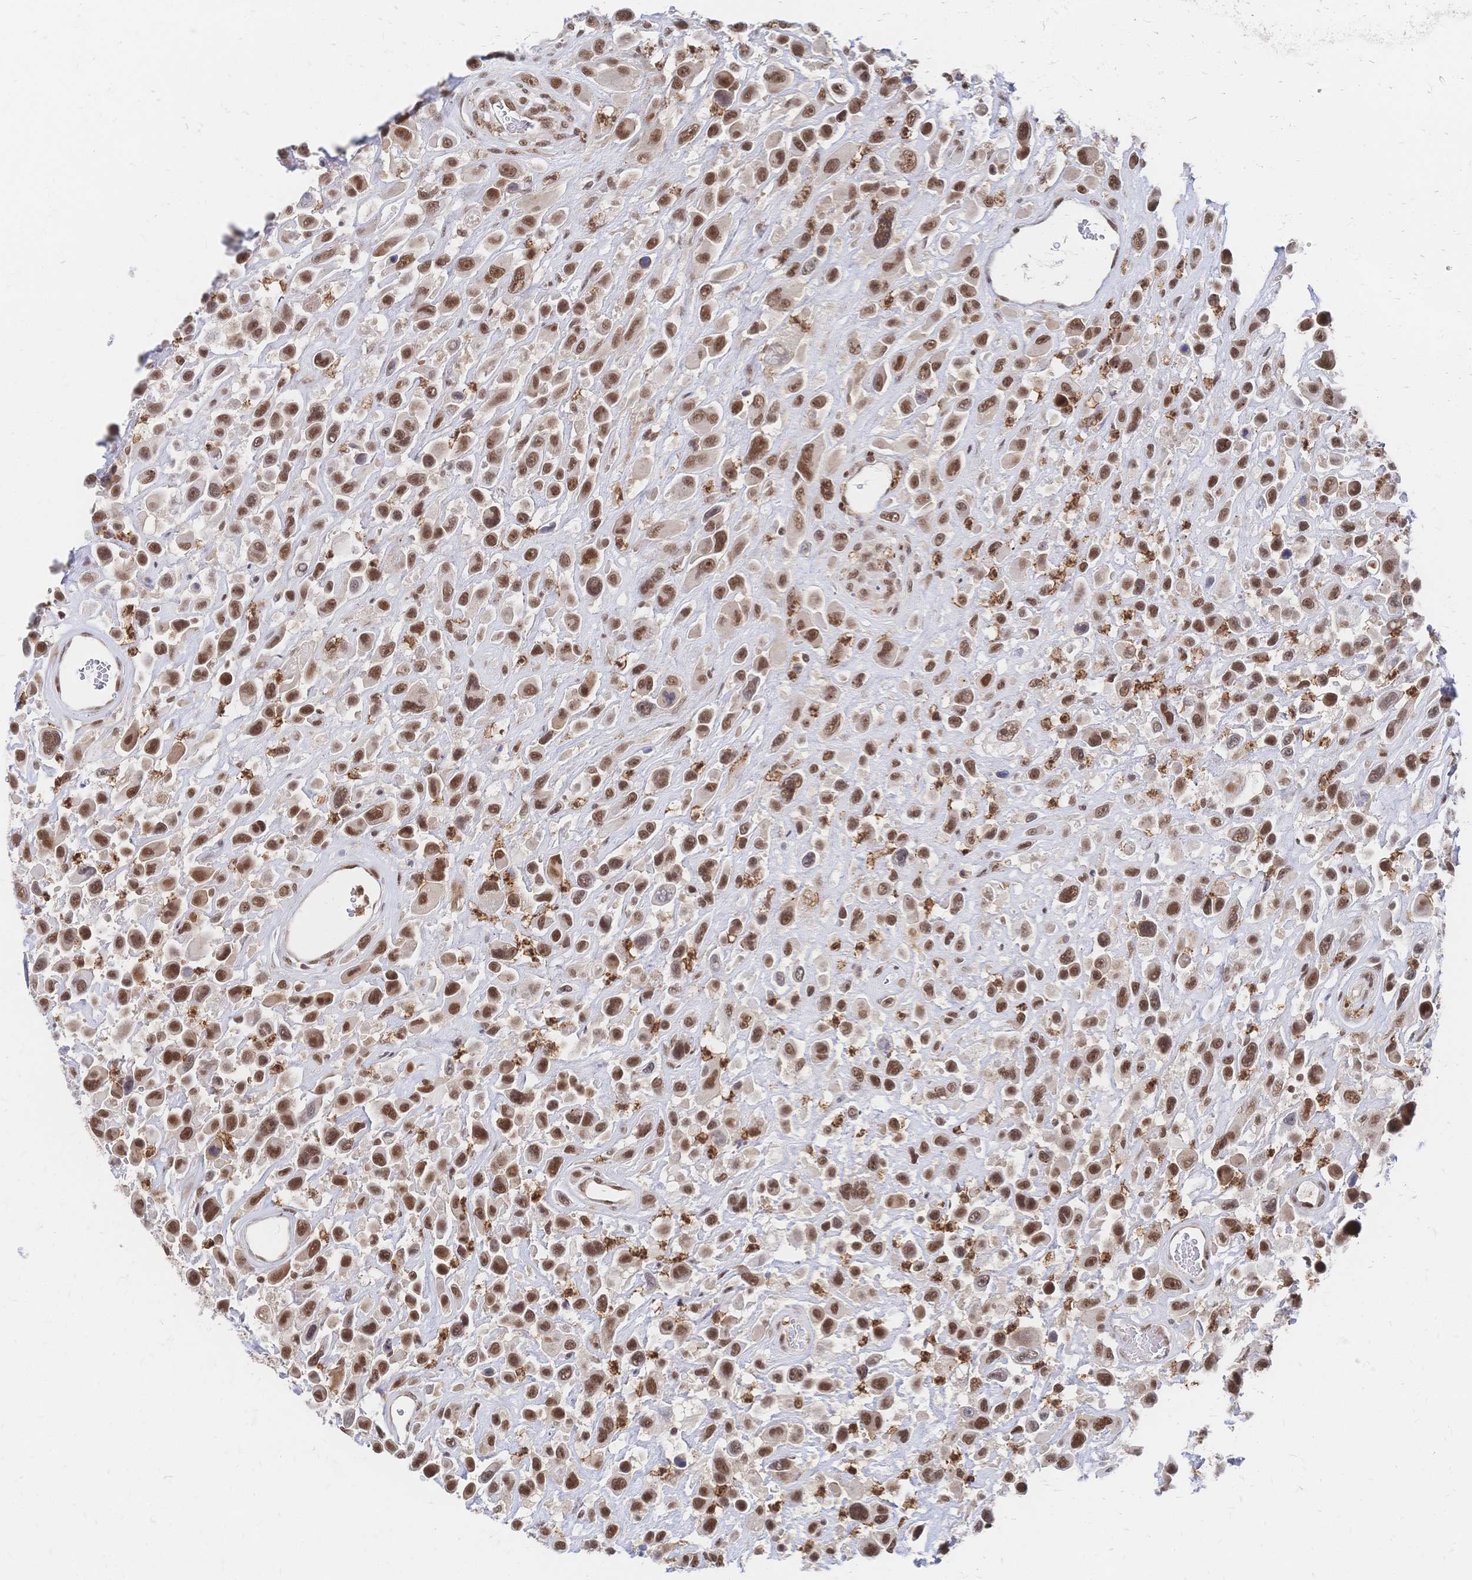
{"staining": {"intensity": "moderate", "quantity": ">75%", "location": "nuclear"}, "tissue": "urothelial cancer", "cell_type": "Tumor cells", "image_type": "cancer", "snomed": [{"axis": "morphology", "description": "Urothelial carcinoma, High grade"}, {"axis": "topography", "description": "Urinary bladder"}], "caption": "Immunohistochemical staining of urothelial cancer demonstrates medium levels of moderate nuclear protein staining in about >75% of tumor cells.", "gene": "NELFA", "patient": {"sex": "male", "age": 53}}